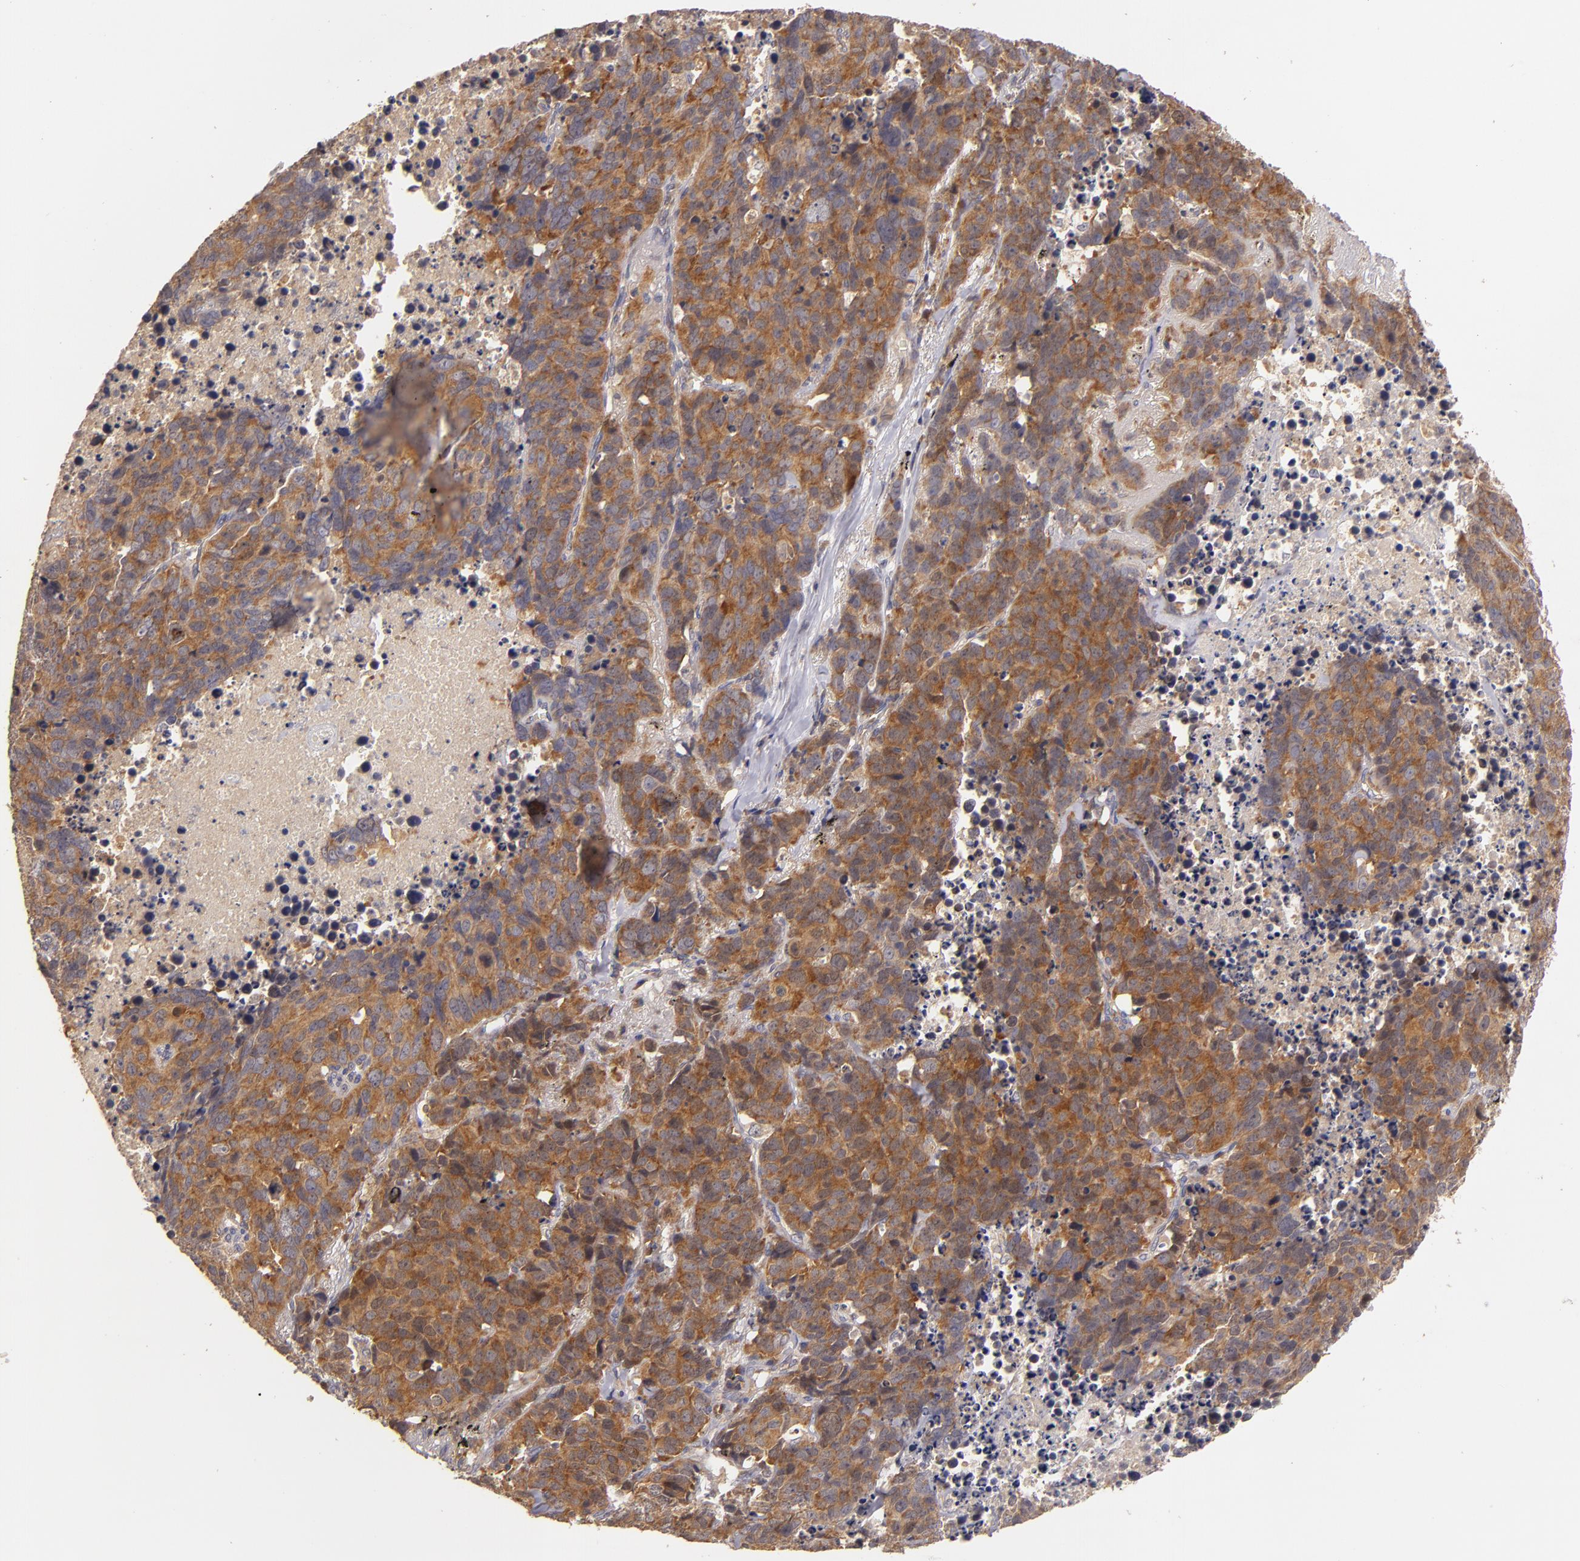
{"staining": {"intensity": "moderate", "quantity": ">75%", "location": "cytoplasmic/membranous"}, "tissue": "lung cancer", "cell_type": "Tumor cells", "image_type": "cancer", "snomed": [{"axis": "morphology", "description": "Carcinoid, malignant, NOS"}, {"axis": "topography", "description": "Lung"}], "caption": "Protein staining of lung malignant carcinoid tissue shows moderate cytoplasmic/membranous positivity in about >75% of tumor cells. The protein of interest is shown in brown color, while the nuclei are stained blue.", "gene": "UPF3B", "patient": {"sex": "male", "age": 60}}